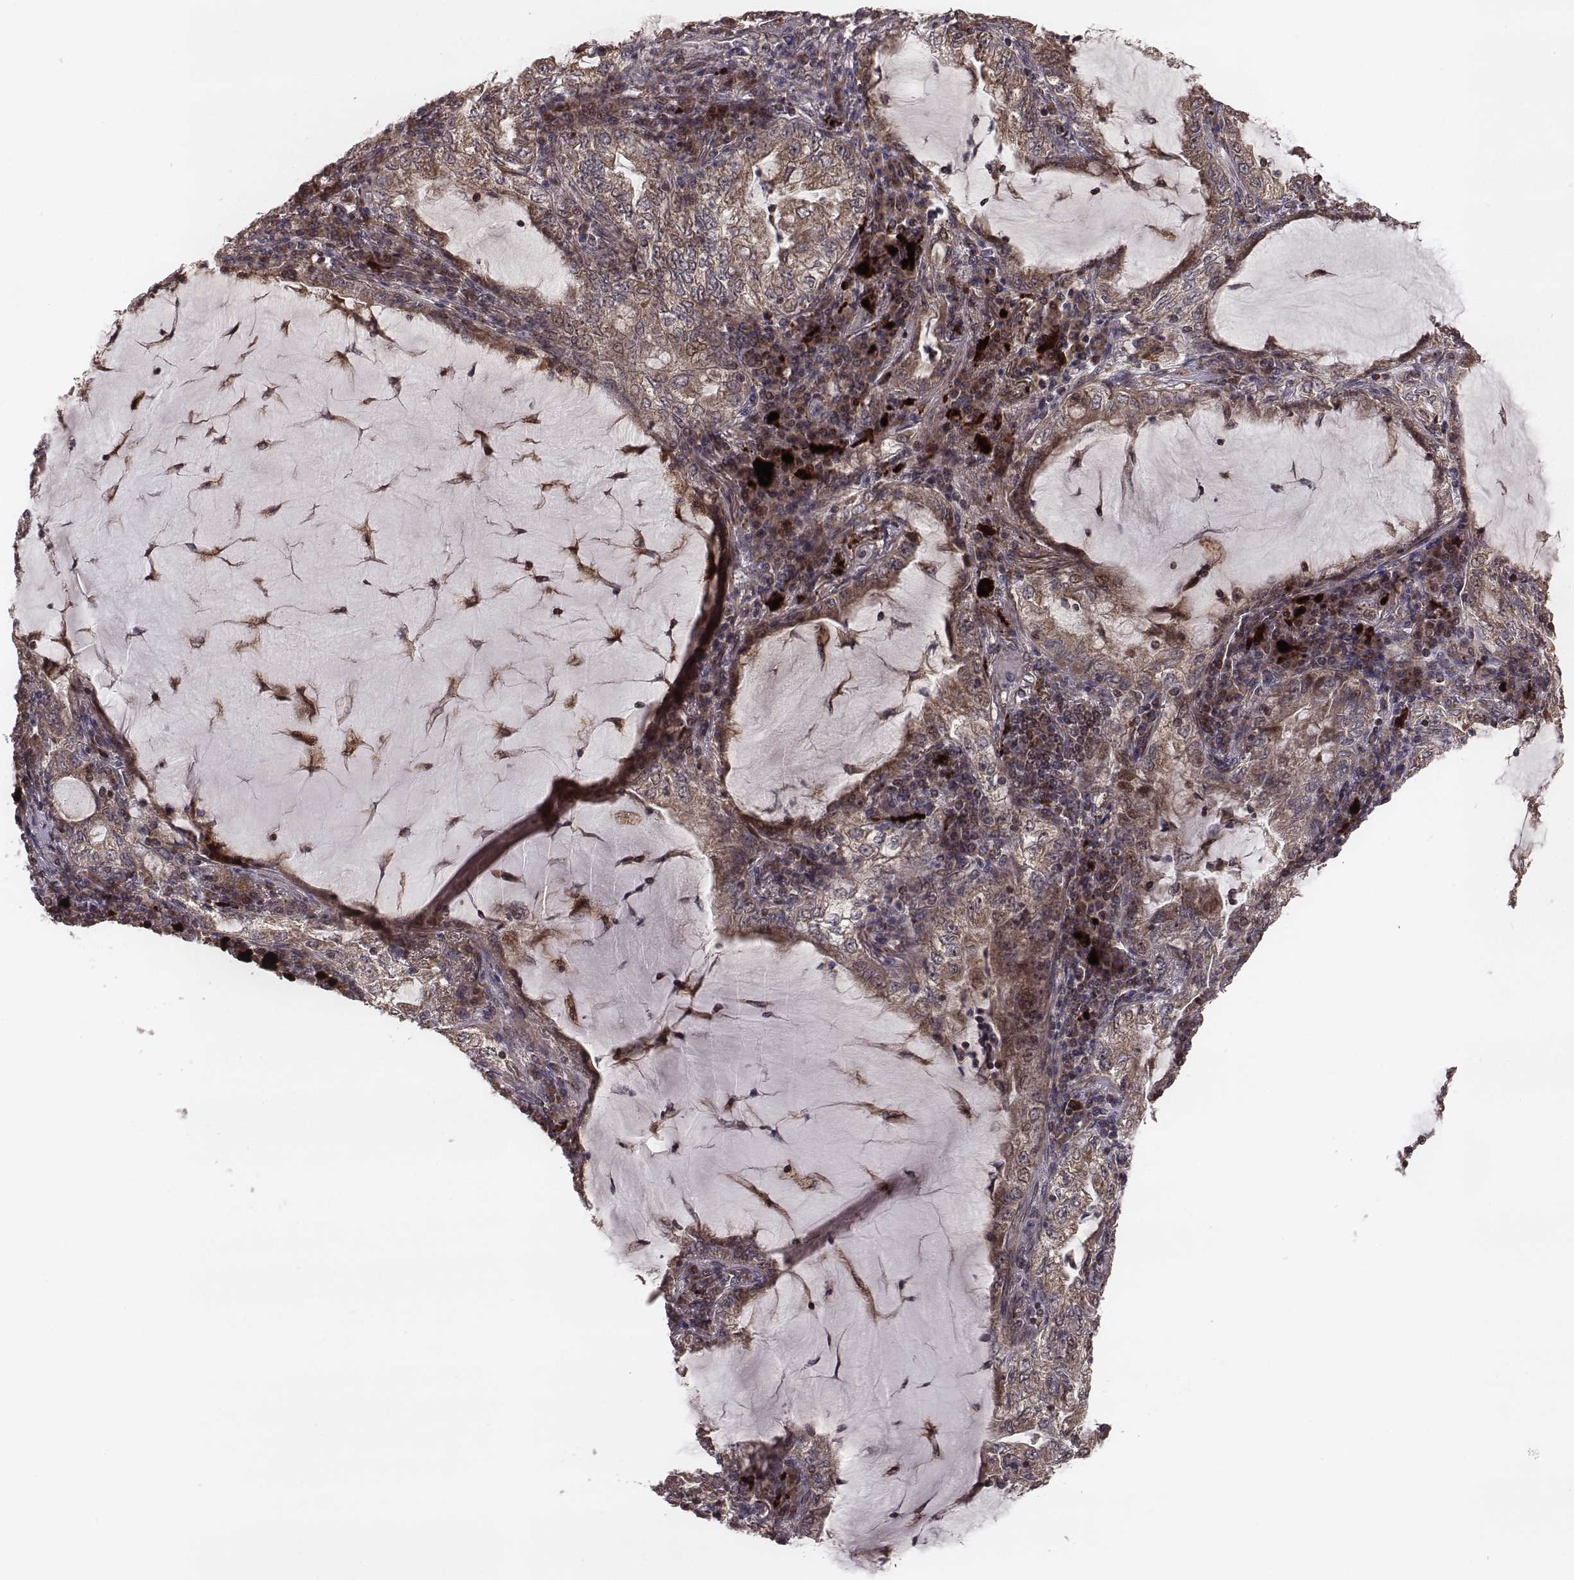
{"staining": {"intensity": "weak", "quantity": ">75%", "location": "cytoplasmic/membranous"}, "tissue": "lung cancer", "cell_type": "Tumor cells", "image_type": "cancer", "snomed": [{"axis": "morphology", "description": "Adenocarcinoma, NOS"}, {"axis": "topography", "description": "Lung"}], "caption": "DAB (3,3'-diaminobenzidine) immunohistochemical staining of human lung adenocarcinoma displays weak cytoplasmic/membranous protein expression in about >75% of tumor cells.", "gene": "ZDHHC21", "patient": {"sex": "female", "age": 73}}